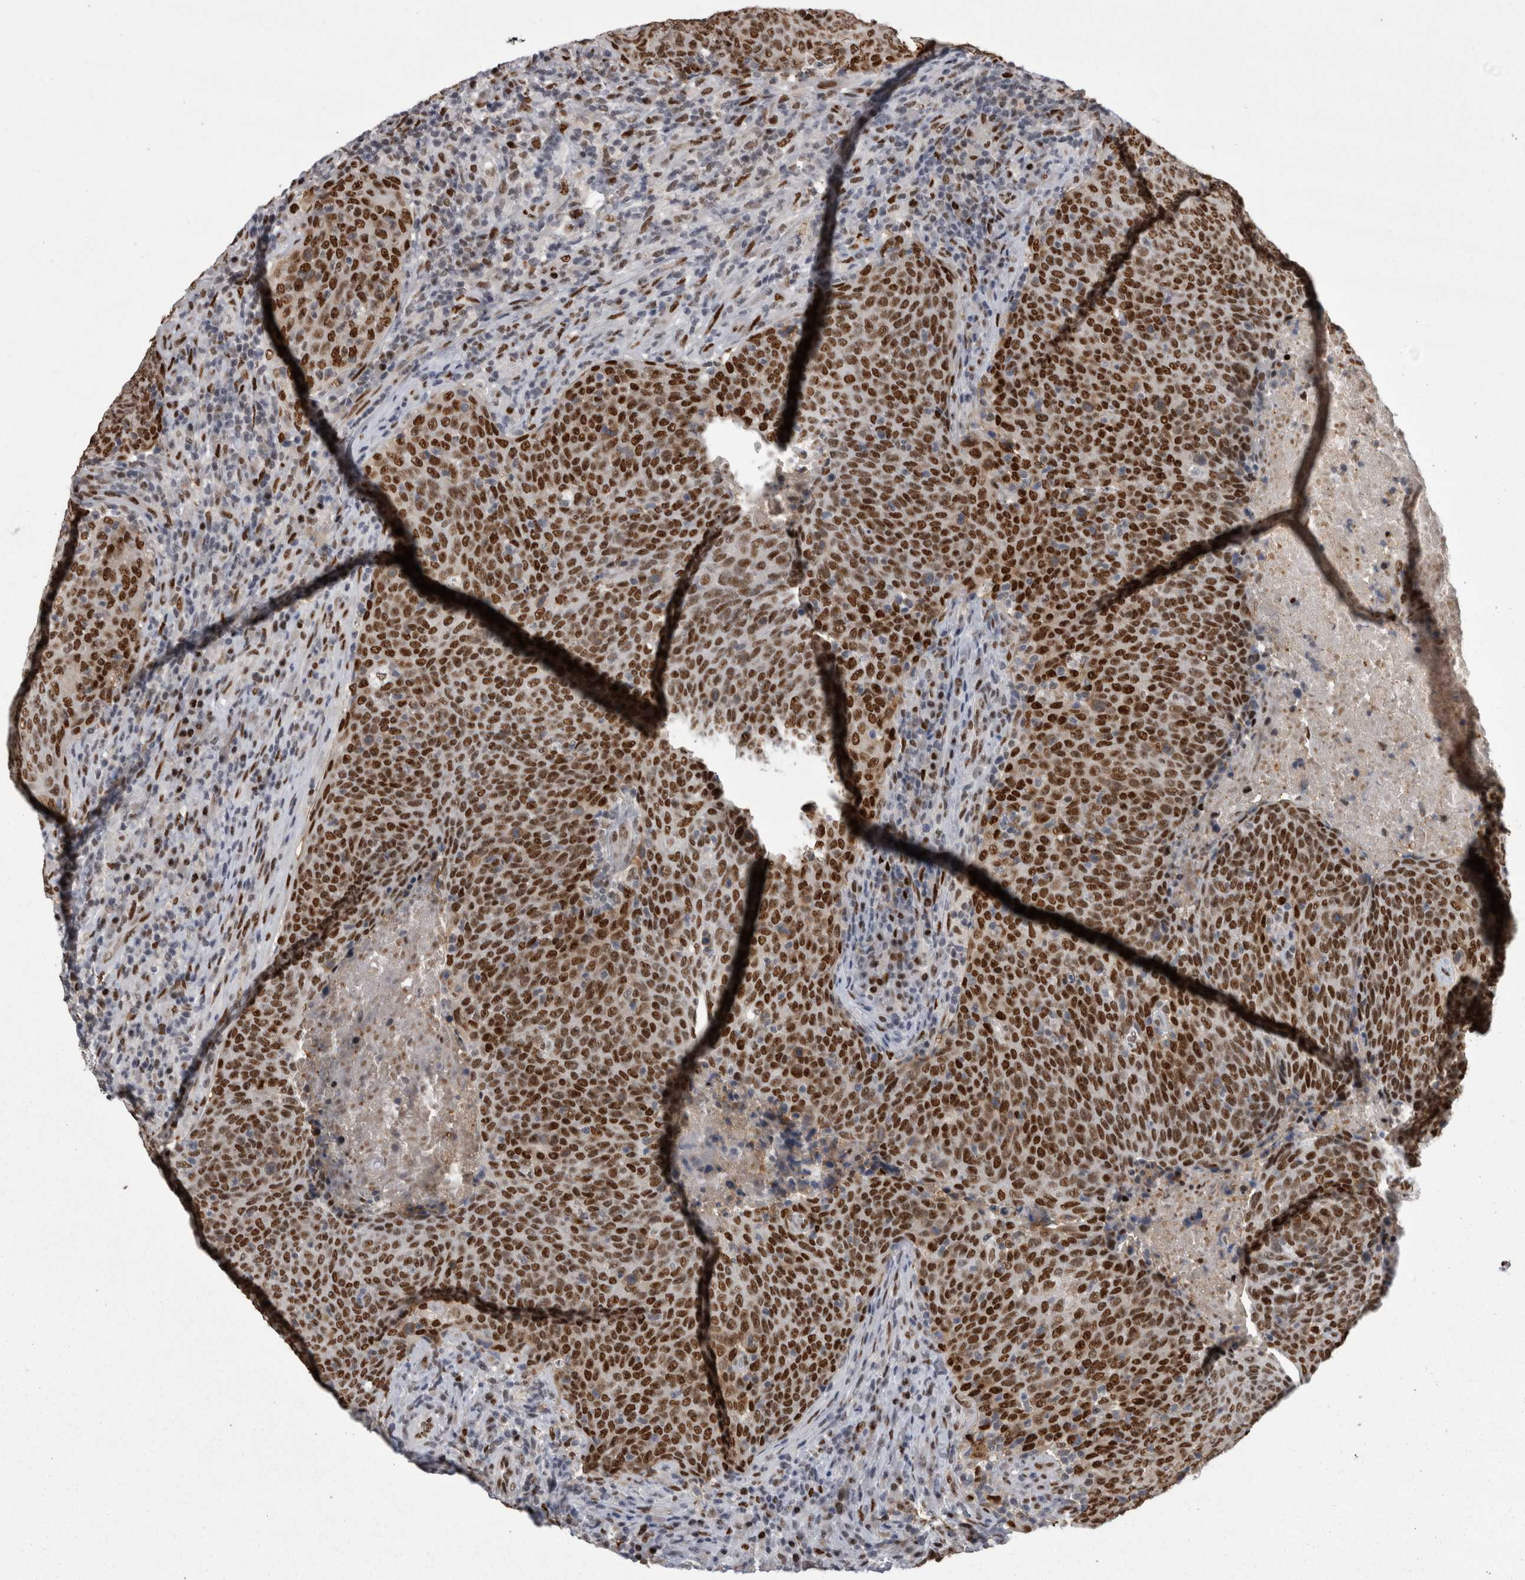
{"staining": {"intensity": "strong", "quantity": ">75%", "location": "nuclear"}, "tissue": "head and neck cancer", "cell_type": "Tumor cells", "image_type": "cancer", "snomed": [{"axis": "morphology", "description": "Squamous cell carcinoma, NOS"}, {"axis": "morphology", "description": "Squamous cell carcinoma, metastatic, NOS"}, {"axis": "topography", "description": "Lymph node"}, {"axis": "topography", "description": "Head-Neck"}], "caption": "Immunohistochemical staining of head and neck cancer (squamous cell carcinoma) exhibits high levels of strong nuclear protein expression in approximately >75% of tumor cells.", "gene": "C1orf54", "patient": {"sex": "male", "age": 62}}